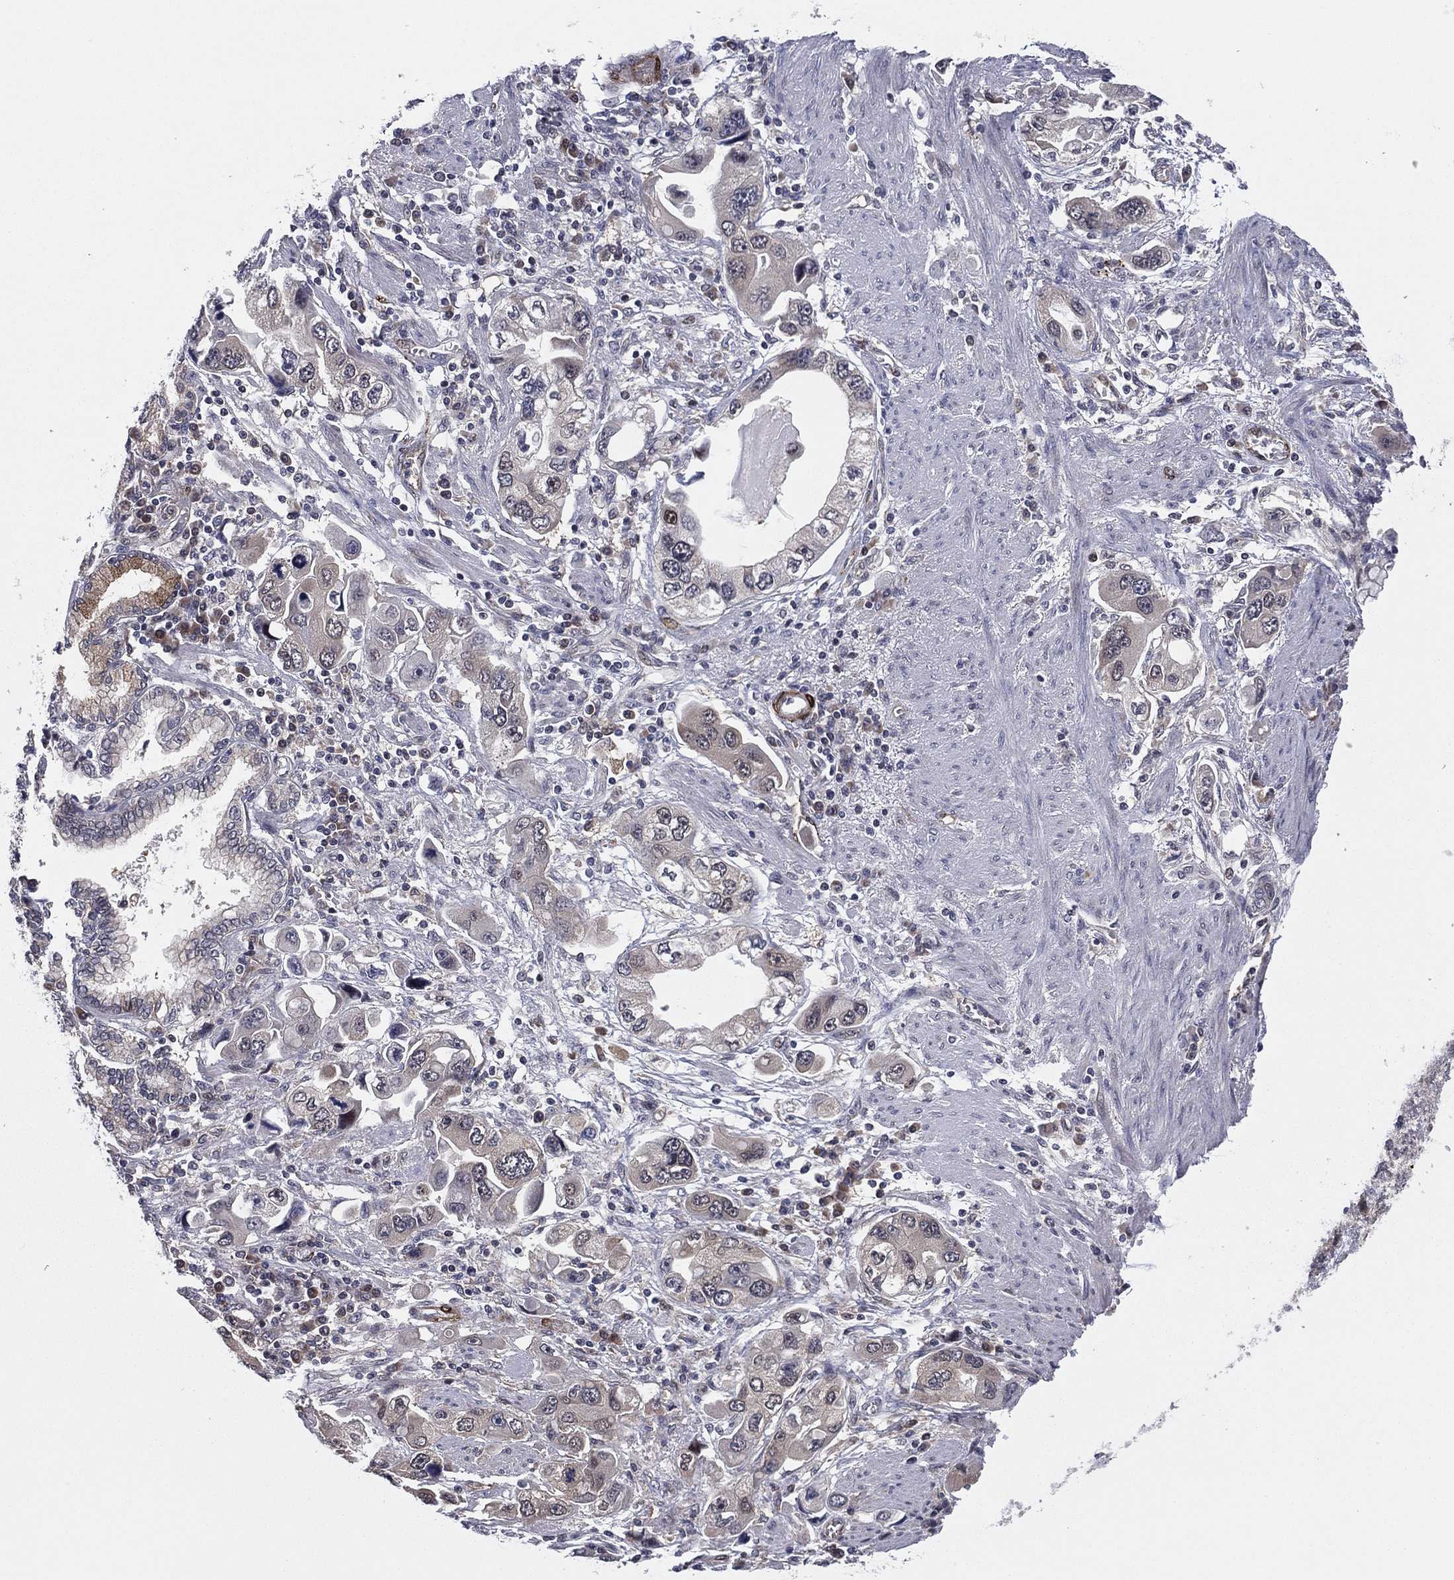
{"staining": {"intensity": "negative", "quantity": "none", "location": "none"}, "tissue": "stomach cancer", "cell_type": "Tumor cells", "image_type": "cancer", "snomed": [{"axis": "morphology", "description": "Adenocarcinoma, NOS"}, {"axis": "topography", "description": "Stomach, lower"}], "caption": "Image shows no significant protein positivity in tumor cells of stomach cancer (adenocarcinoma).", "gene": "SNCG", "patient": {"sex": "female", "age": 93}}